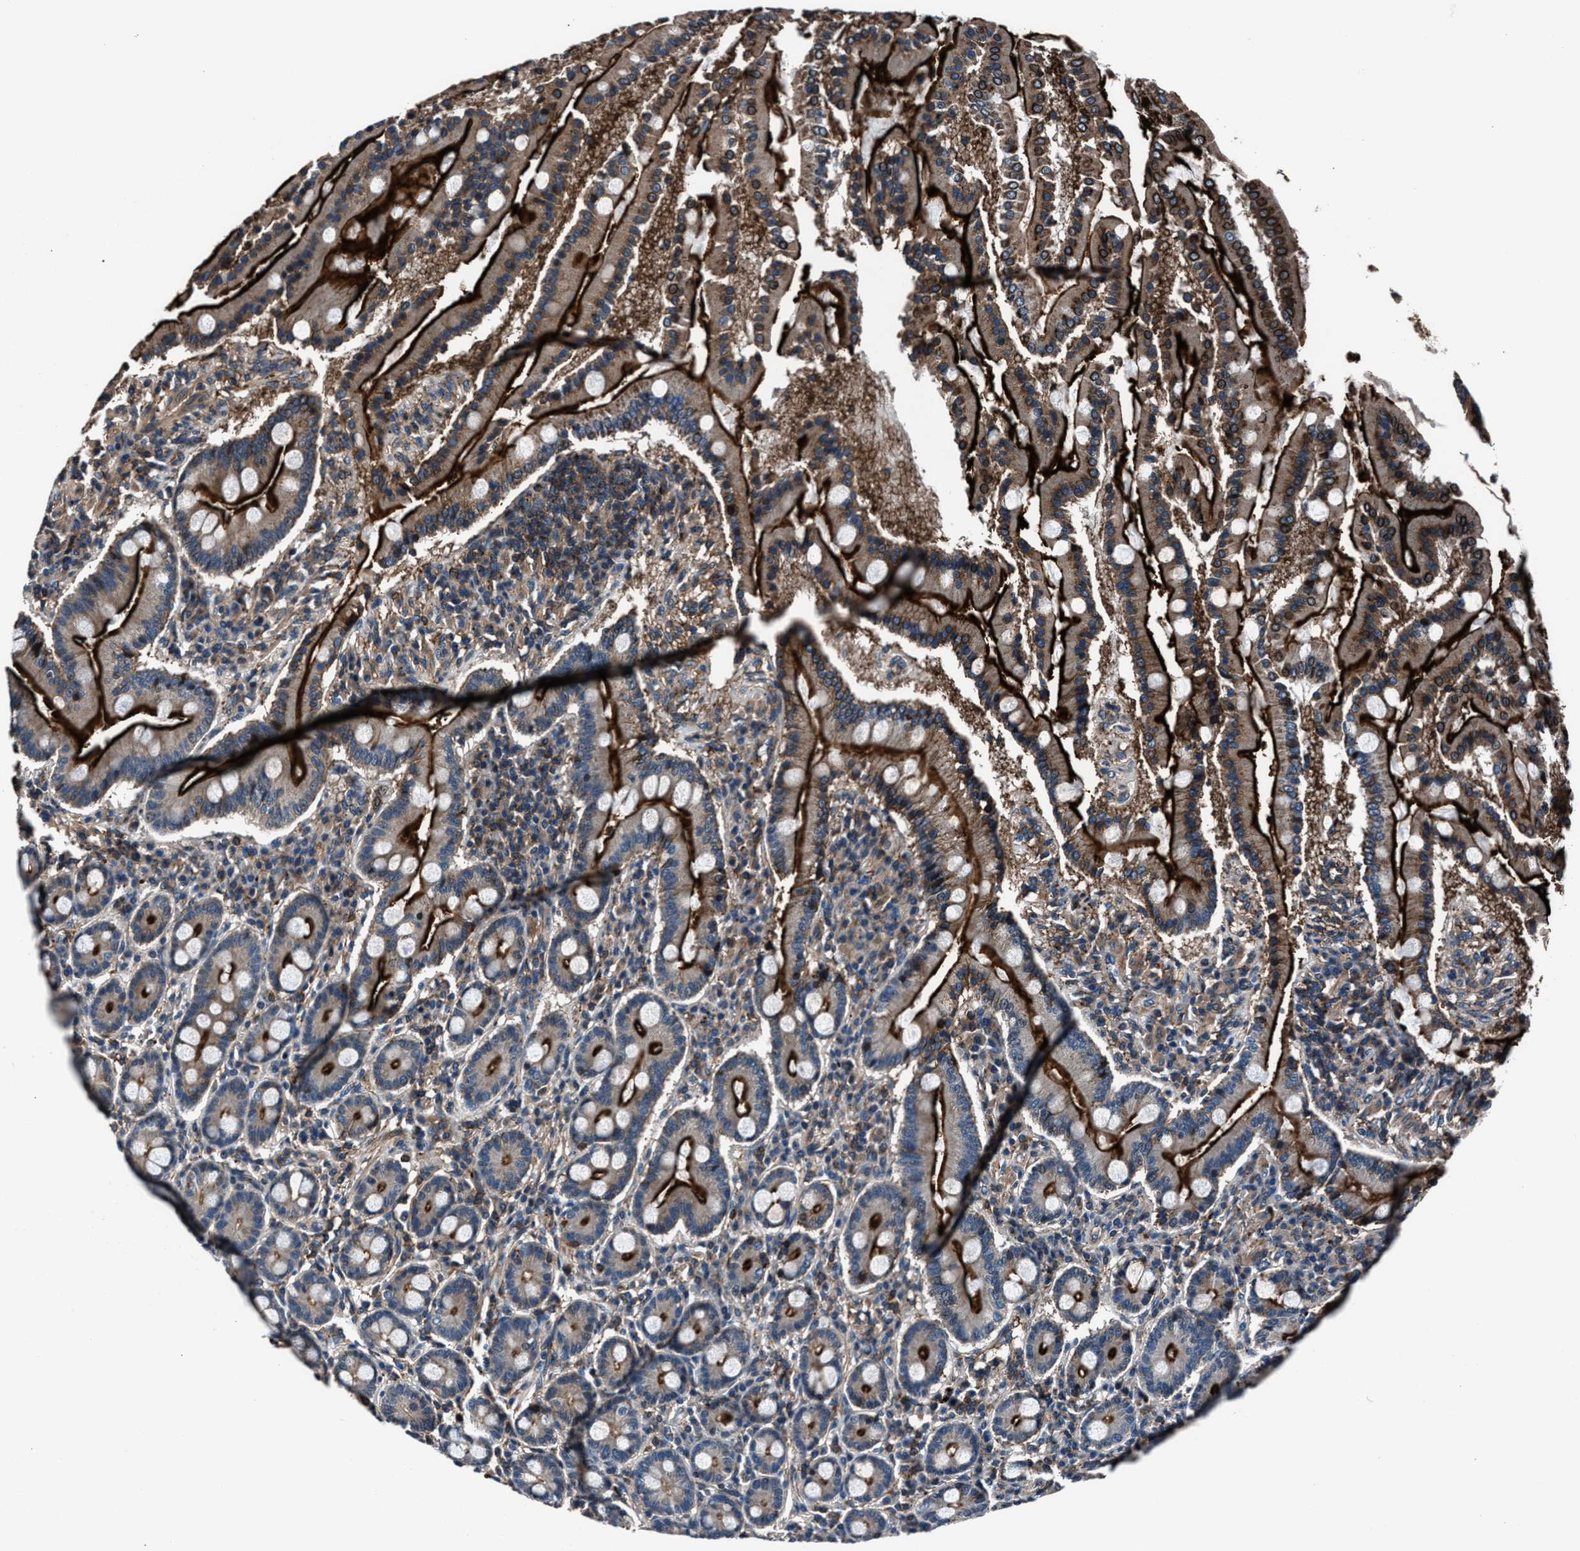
{"staining": {"intensity": "moderate", "quantity": ">75%", "location": "cytoplasmic/membranous"}, "tissue": "duodenum", "cell_type": "Glandular cells", "image_type": "normal", "snomed": [{"axis": "morphology", "description": "Normal tissue, NOS"}, {"axis": "topography", "description": "Duodenum"}], "caption": "The micrograph reveals a brown stain indicating the presence of a protein in the cytoplasmic/membranous of glandular cells in duodenum. The staining is performed using DAB brown chromogen to label protein expression. The nuclei are counter-stained blue using hematoxylin.", "gene": "MFSD11", "patient": {"sex": "male", "age": 50}}